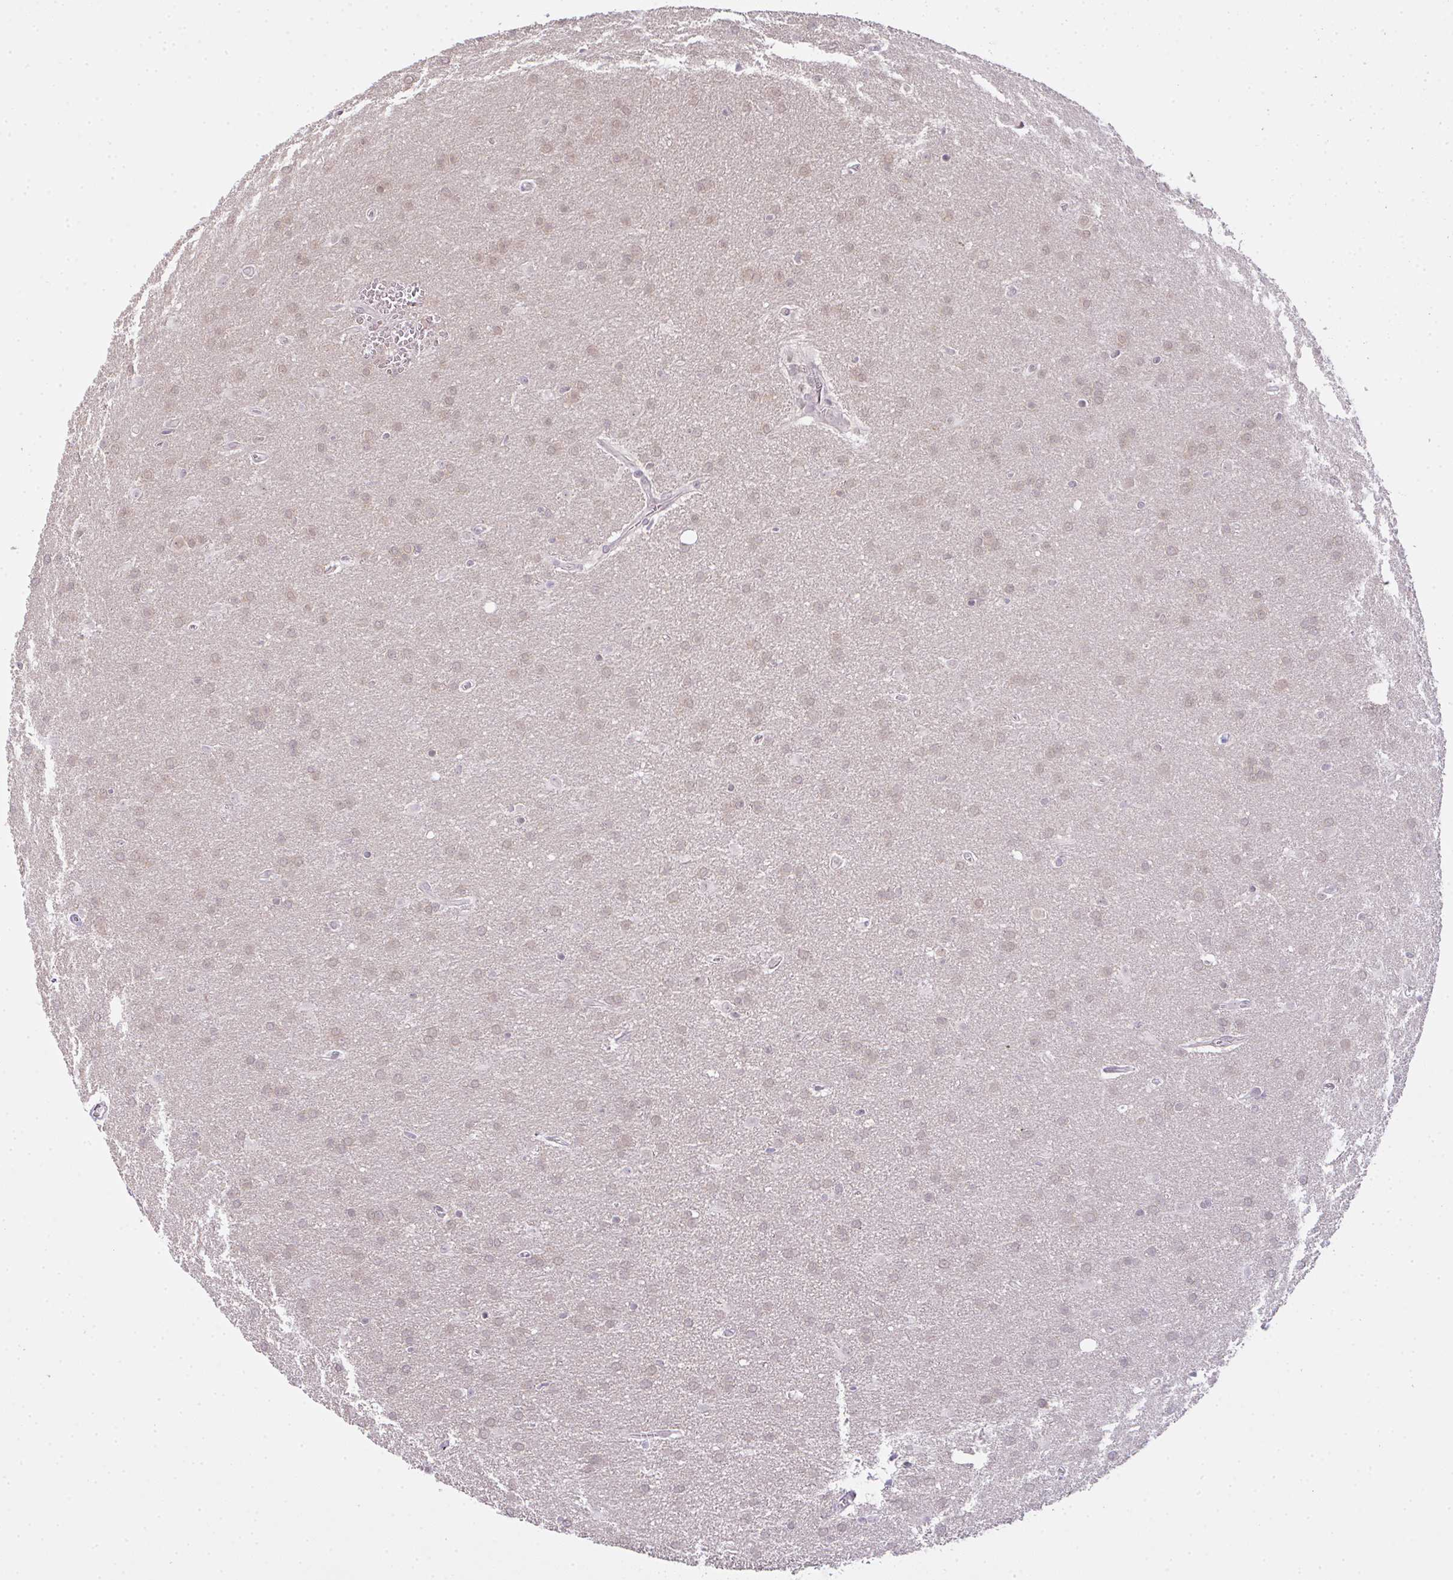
{"staining": {"intensity": "weak", "quantity": "25%-75%", "location": "cytoplasmic/membranous,nuclear"}, "tissue": "glioma", "cell_type": "Tumor cells", "image_type": "cancer", "snomed": [{"axis": "morphology", "description": "Glioma, malignant, Low grade"}, {"axis": "topography", "description": "Brain"}], "caption": "A photomicrograph of glioma stained for a protein displays weak cytoplasmic/membranous and nuclear brown staining in tumor cells.", "gene": "CSE1L", "patient": {"sex": "female", "age": 32}}